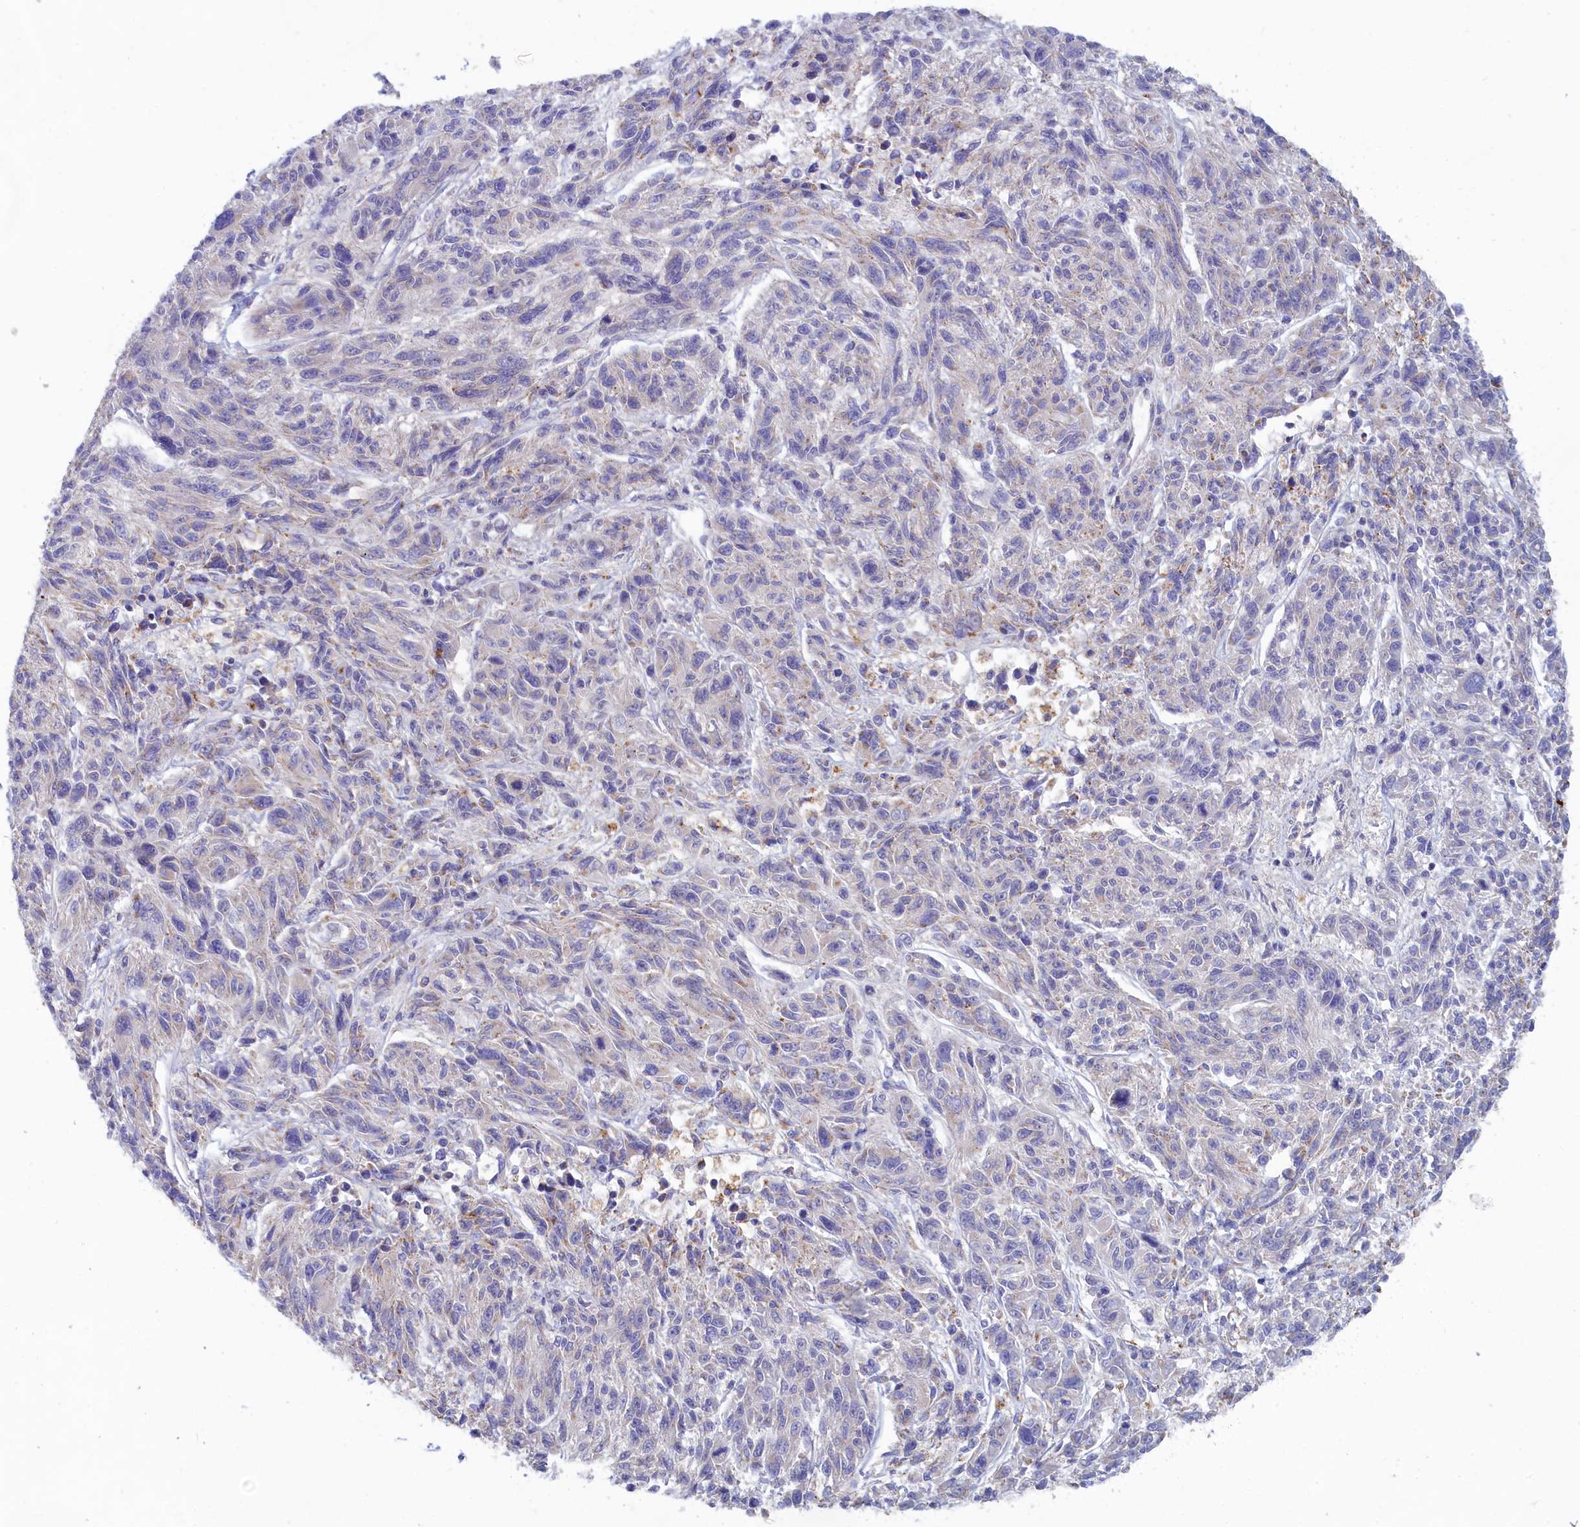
{"staining": {"intensity": "negative", "quantity": "none", "location": "none"}, "tissue": "melanoma", "cell_type": "Tumor cells", "image_type": "cancer", "snomed": [{"axis": "morphology", "description": "Malignant melanoma, NOS"}, {"axis": "topography", "description": "Skin"}], "caption": "This image is of malignant melanoma stained with immunohistochemistry to label a protein in brown with the nuclei are counter-stained blue. There is no positivity in tumor cells. (Stains: DAB immunohistochemistry (IHC) with hematoxylin counter stain, Microscopy: brightfield microscopy at high magnification).", "gene": "WDR6", "patient": {"sex": "male", "age": 53}}